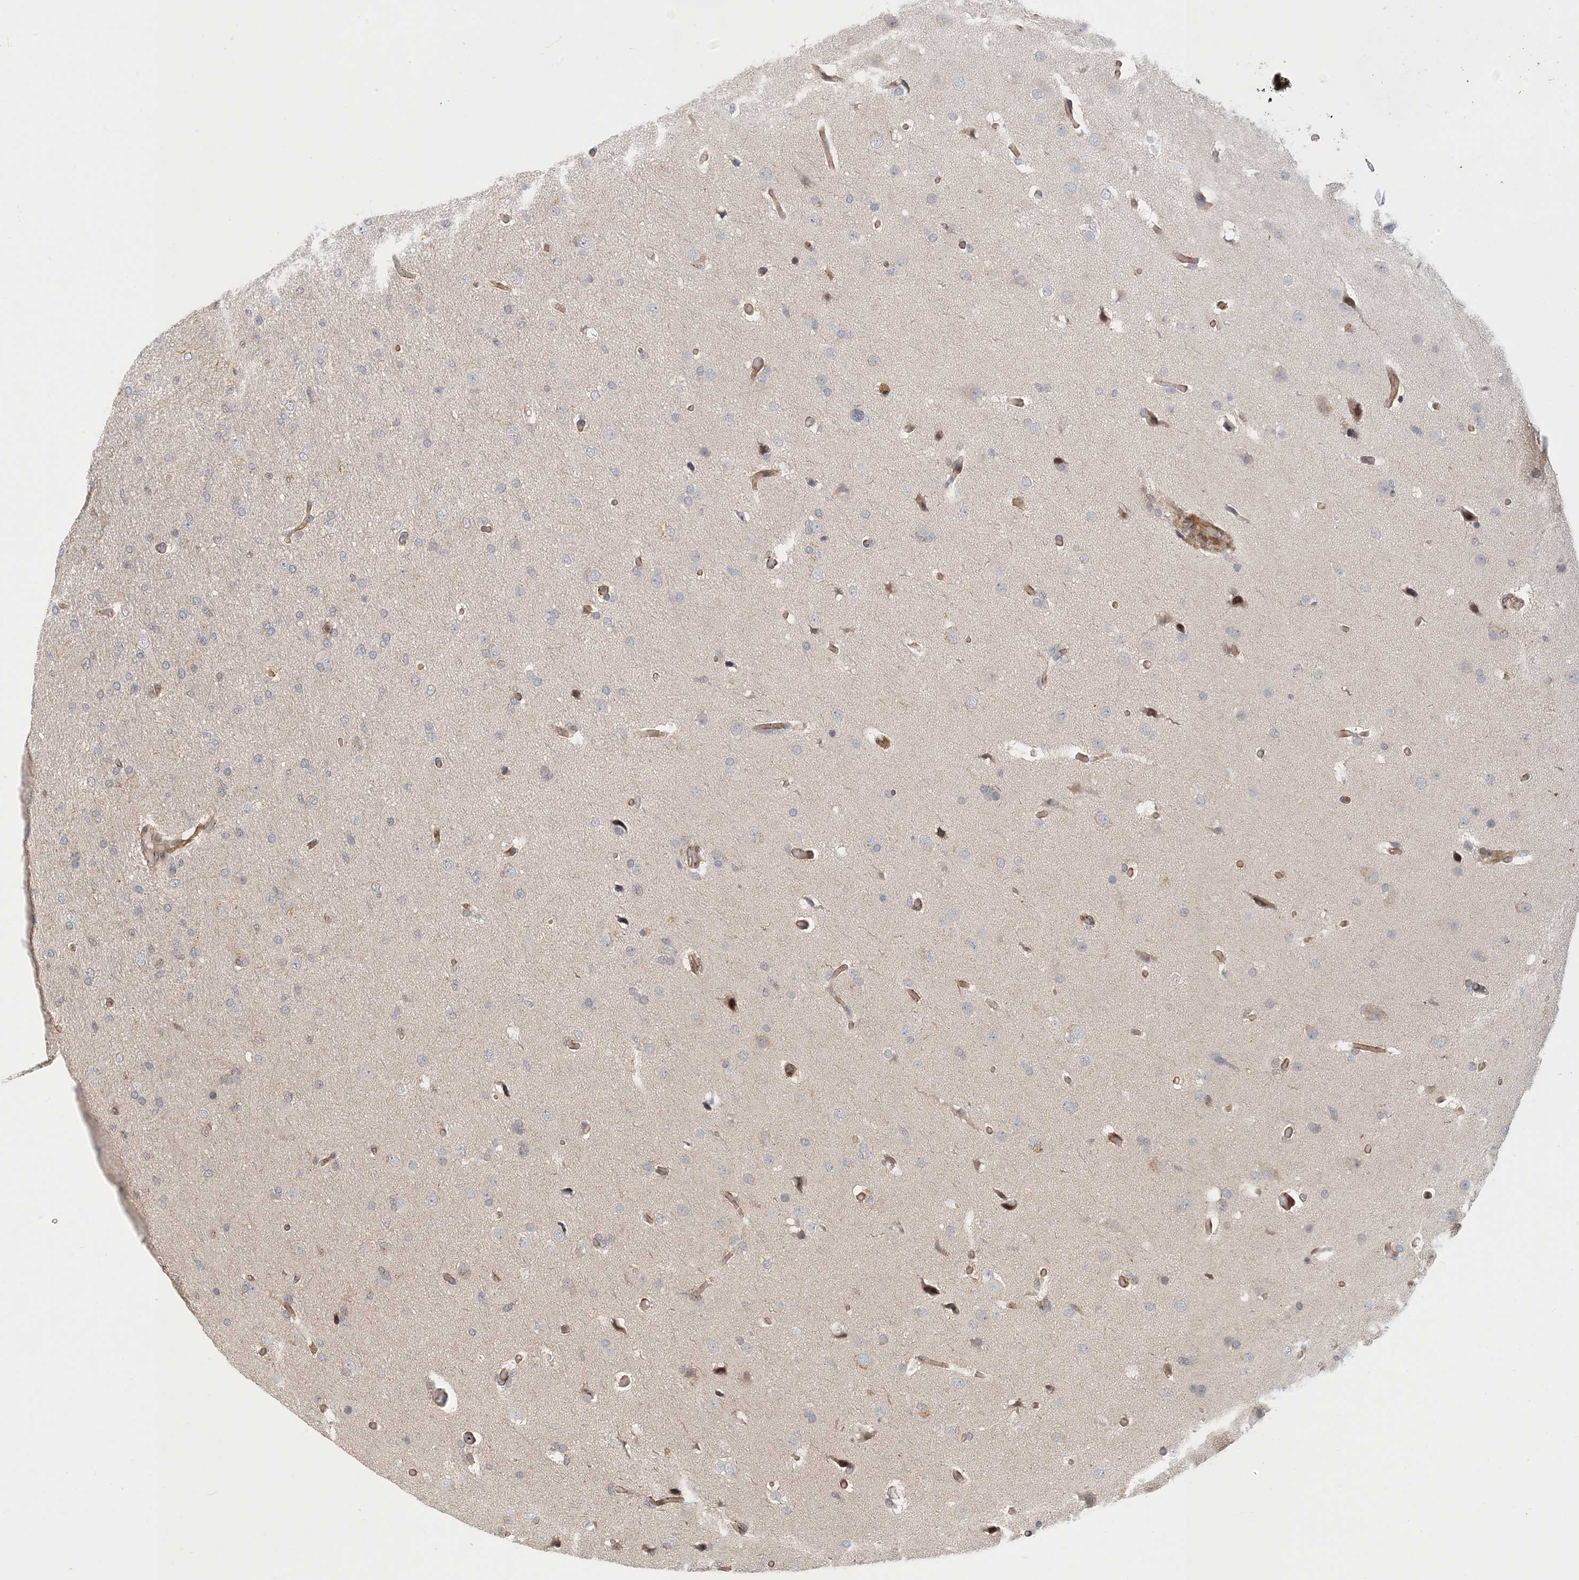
{"staining": {"intensity": "negative", "quantity": "none", "location": "none"}, "tissue": "glioma", "cell_type": "Tumor cells", "image_type": "cancer", "snomed": [{"axis": "morphology", "description": "Glioma, malignant, High grade"}, {"axis": "topography", "description": "Cerebral cortex"}], "caption": "A micrograph of human malignant glioma (high-grade) is negative for staining in tumor cells.", "gene": "MAPKBP1", "patient": {"sex": "female", "age": 36}}